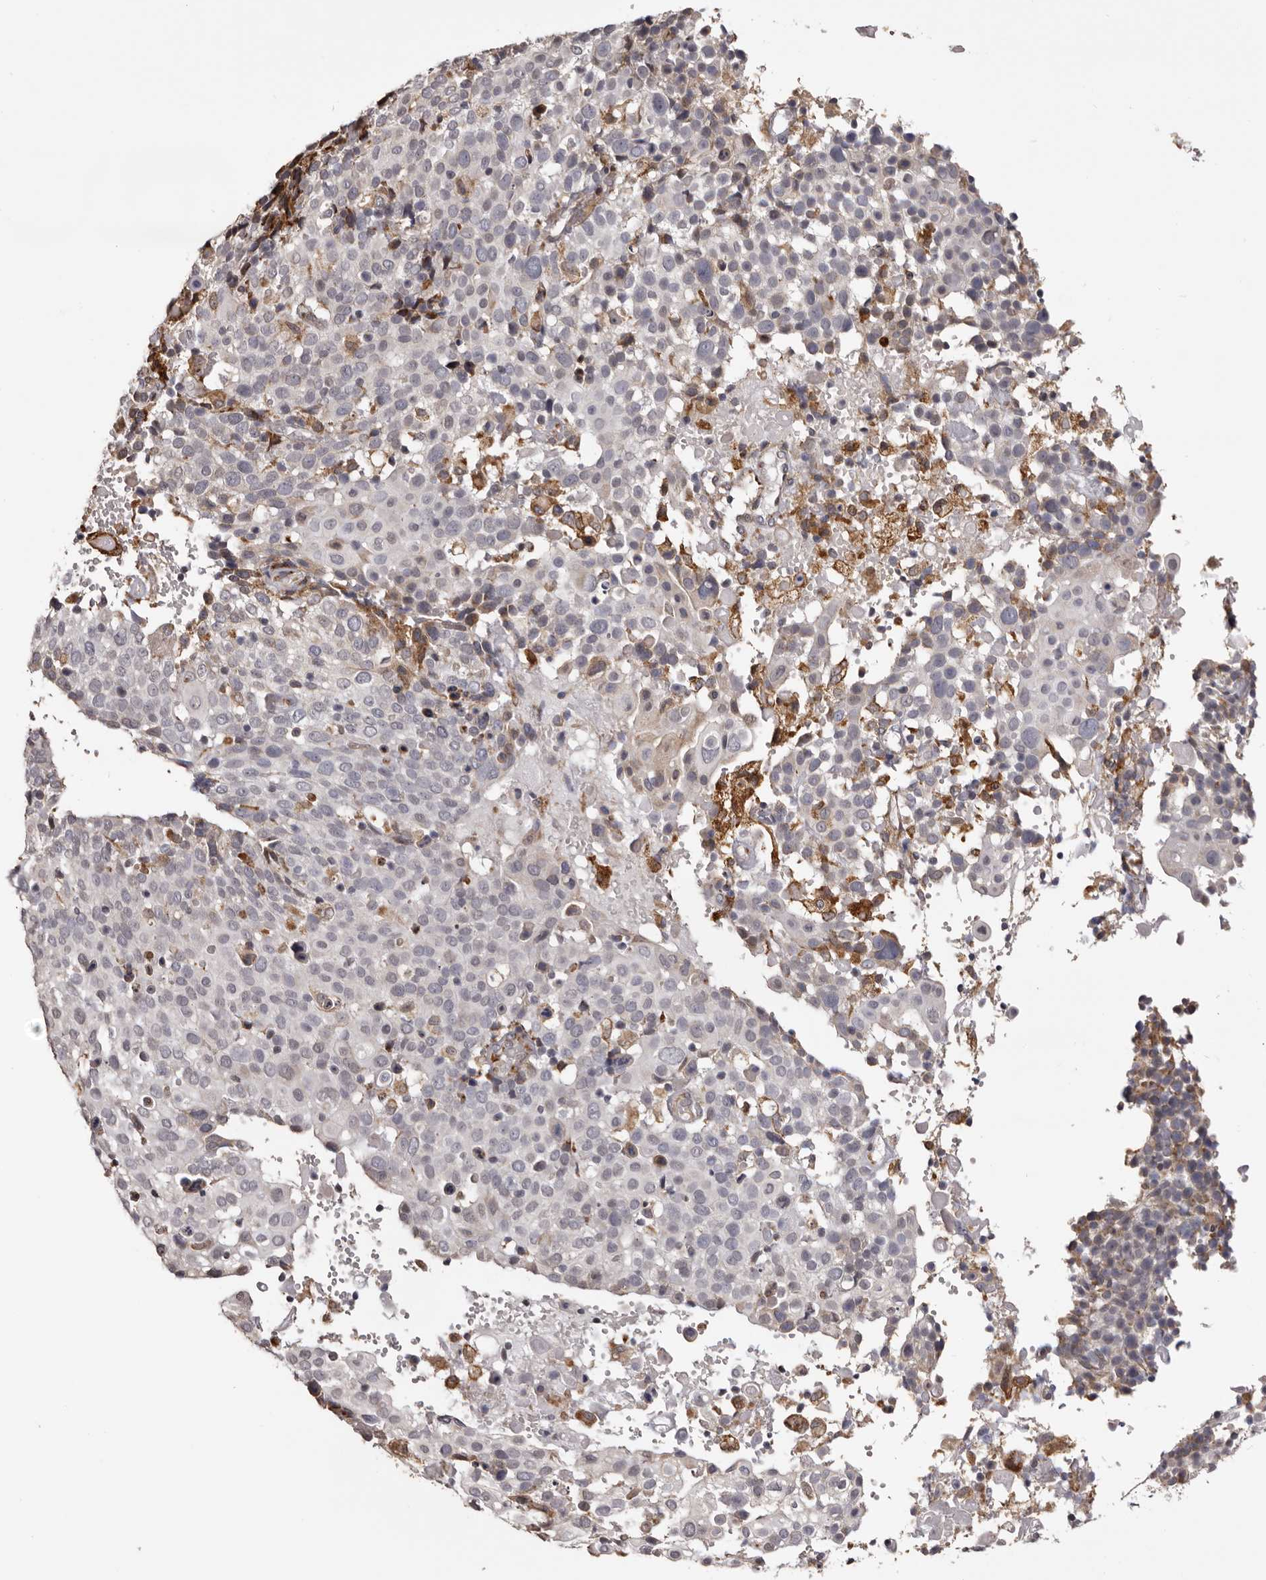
{"staining": {"intensity": "negative", "quantity": "none", "location": "none"}, "tissue": "cervical cancer", "cell_type": "Tumor cells", "image_type": "cancer", "snomed": [{"axis": "morphology", "description": "Squamous cell carcinoma, NOS"}, {"axis": "topography", "description": "Cervix"}], "caption": "Histopathology image shows no protein expression in tumor cells of cervical squamous cell carcinoma tissue.", "gene": "PIGX", "patient": {"sex": "female", "age": 74}}